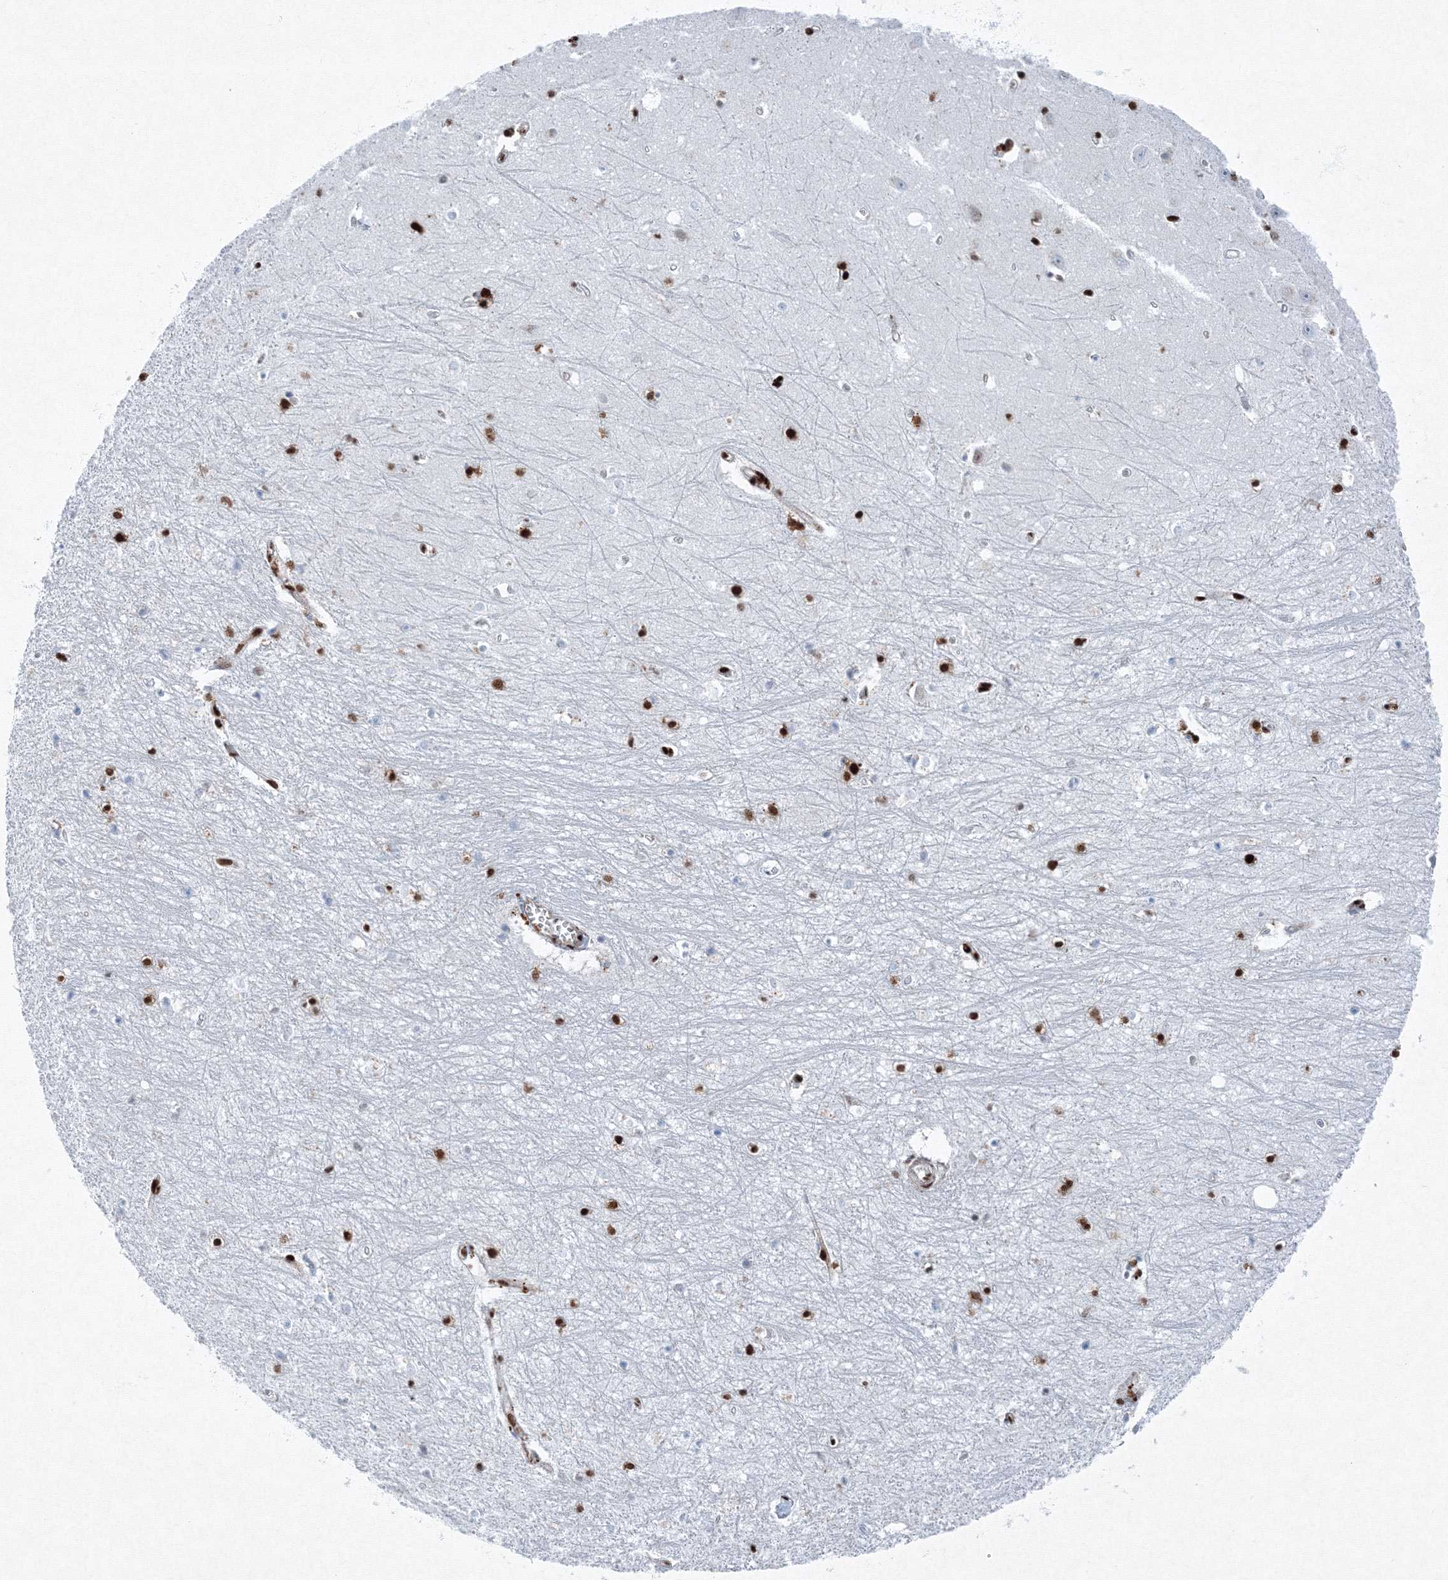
{"staining": {"intensity": "strong", "quantity": ">75%", "location": "nuclear"}, "tissue": "hippocampus", "cell_type": "Glial cells", "image_type": "normal", "snomed": [{"axis": "morphology", "description": "Normal tissue, NOS"}, {"axis": "topography", "description": "Hippocampus"}], "caption": "Strong nuclear staining is present in approximately >75% of glial cells in normal hippocampus. (DAB IHC with brightfield microscopy, high magnification).", "gene": "SNRPC", "patient": {"sex": "female", "age": 64}}